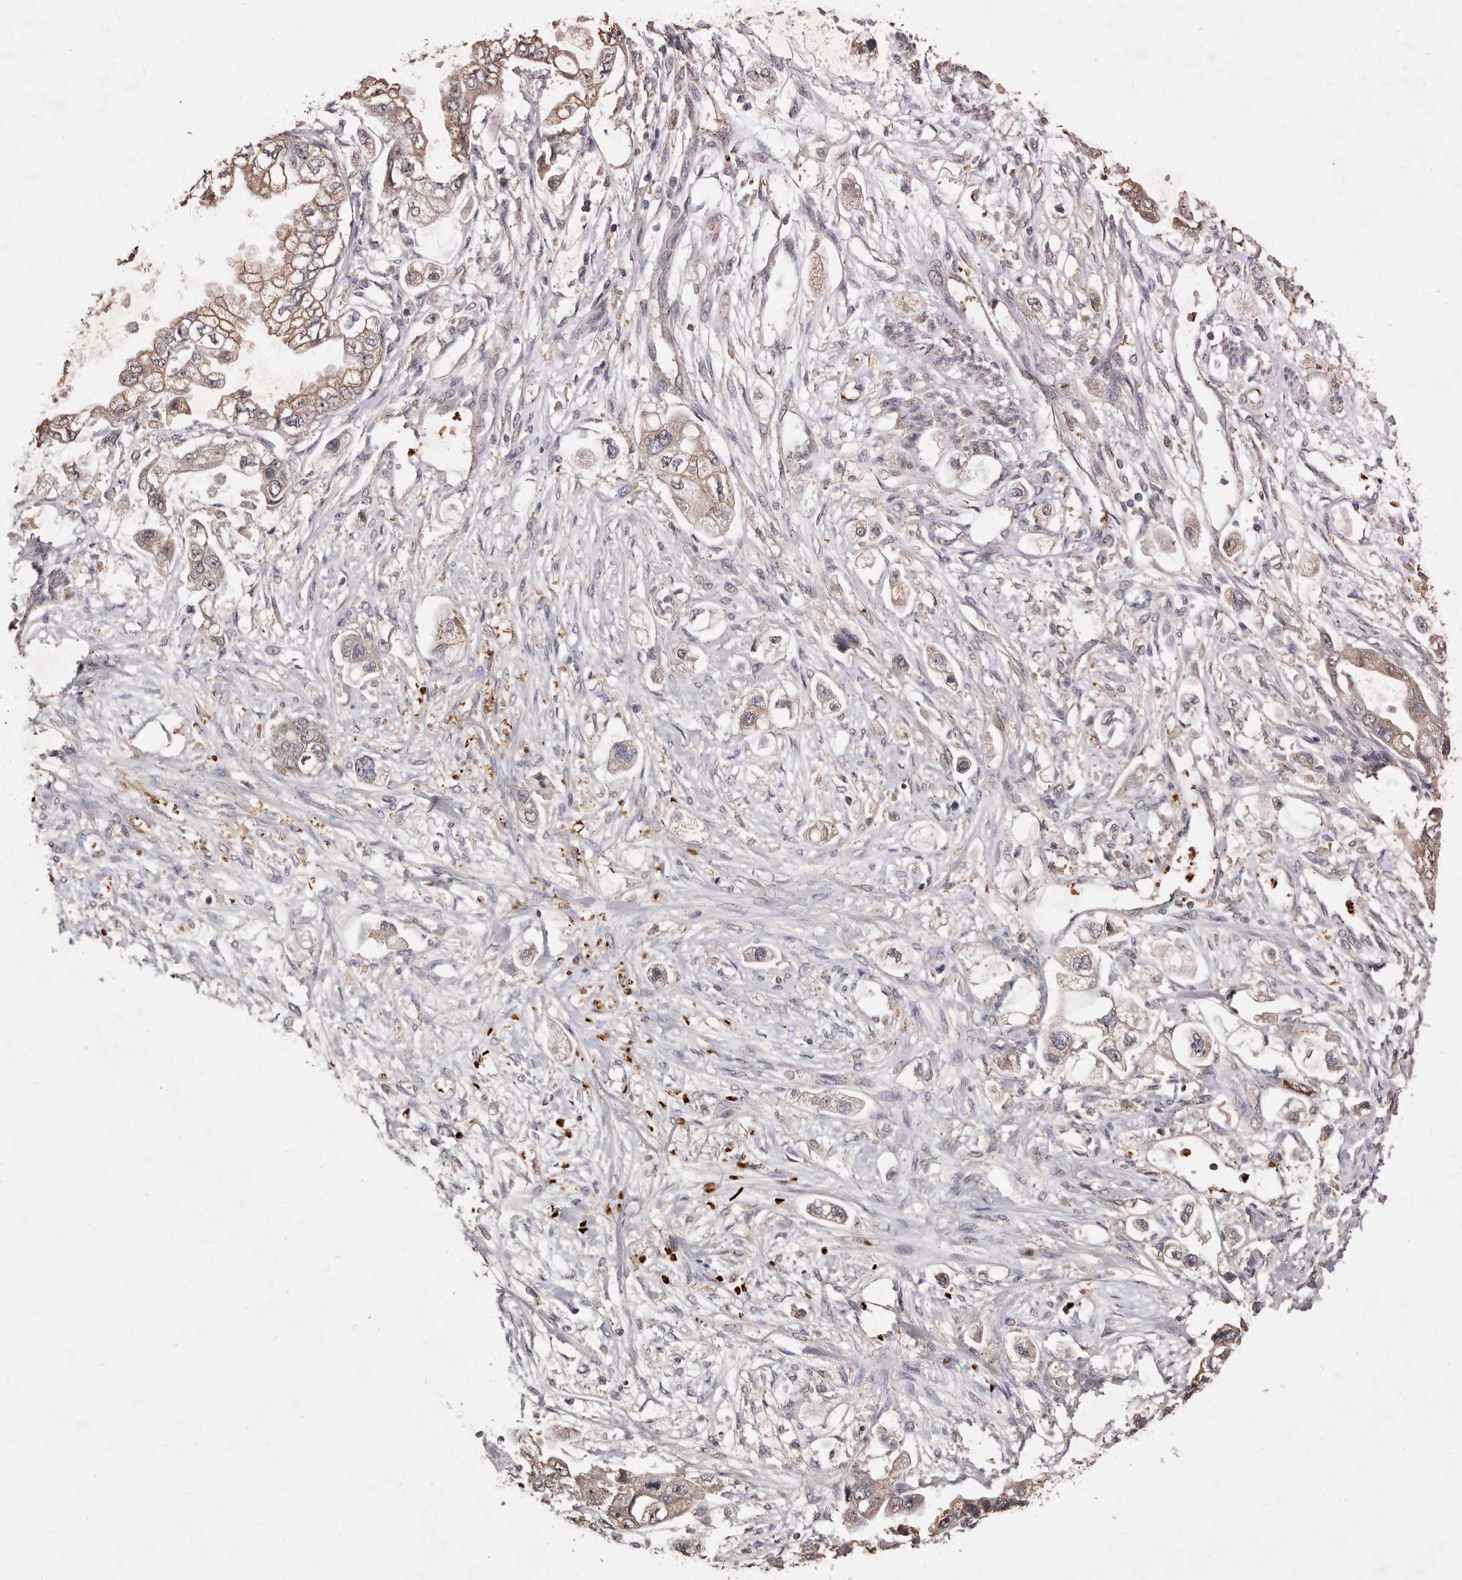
{"staining": {"intensity": "weak", "quantity": ">75%", "location": "cytoplasmic/membranous"}, "tissue": "stomach cancer", "cell_type": "Tumor cells", "image_type": "cancer", "snomed": [{"axis": "morphology", "description": "Adenocarcinoma, NOS"}, {"axis": "topography", "description": "Stomach"}], "caption": "A brown stain shows weak cytoplasmic/membranous positivity of a protein in stomach cancer (adenocarcinoma) tumor cells.", "gene": "GRAMD2A", "patient": {"sex": "male", "age": 62}}